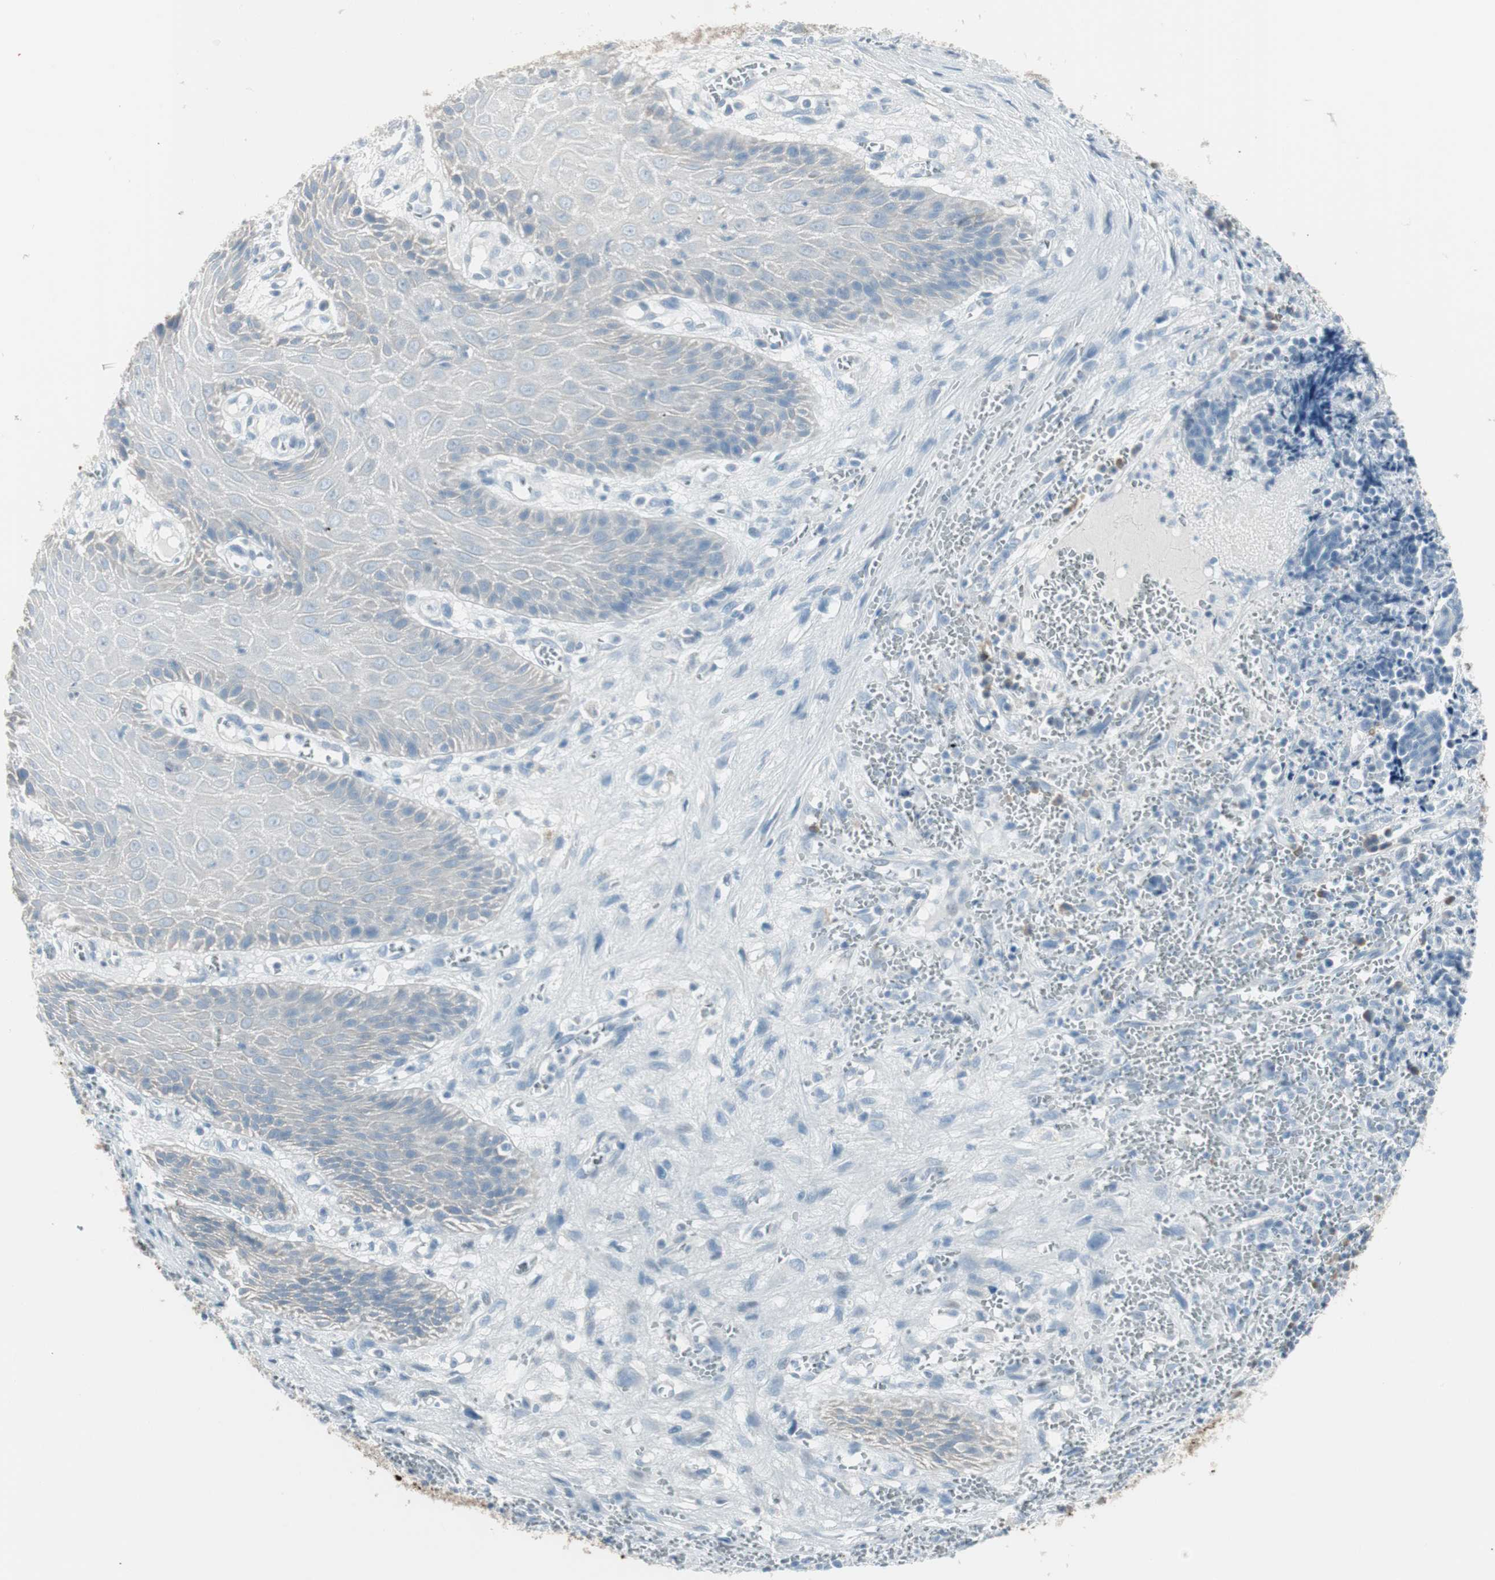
{"staining": {"intensity": "negative", "quantity": "none", "location": "none"}, "tissue": "cervical cancer", "cell_type": "Tumor cells", "image_type": "cancer", "snomed": [{"axis": "morphology", "description": "Squamous cell carcinoma, NOS"}, {"axis": "topography", "description": "Cervix"}], "caption": "Cervical cancer stained for a protein using immunohistochemistry exhibits no positivity tumor cells.", "gene": "AGR2", "patient": {"sex": "female", "age": 35}}